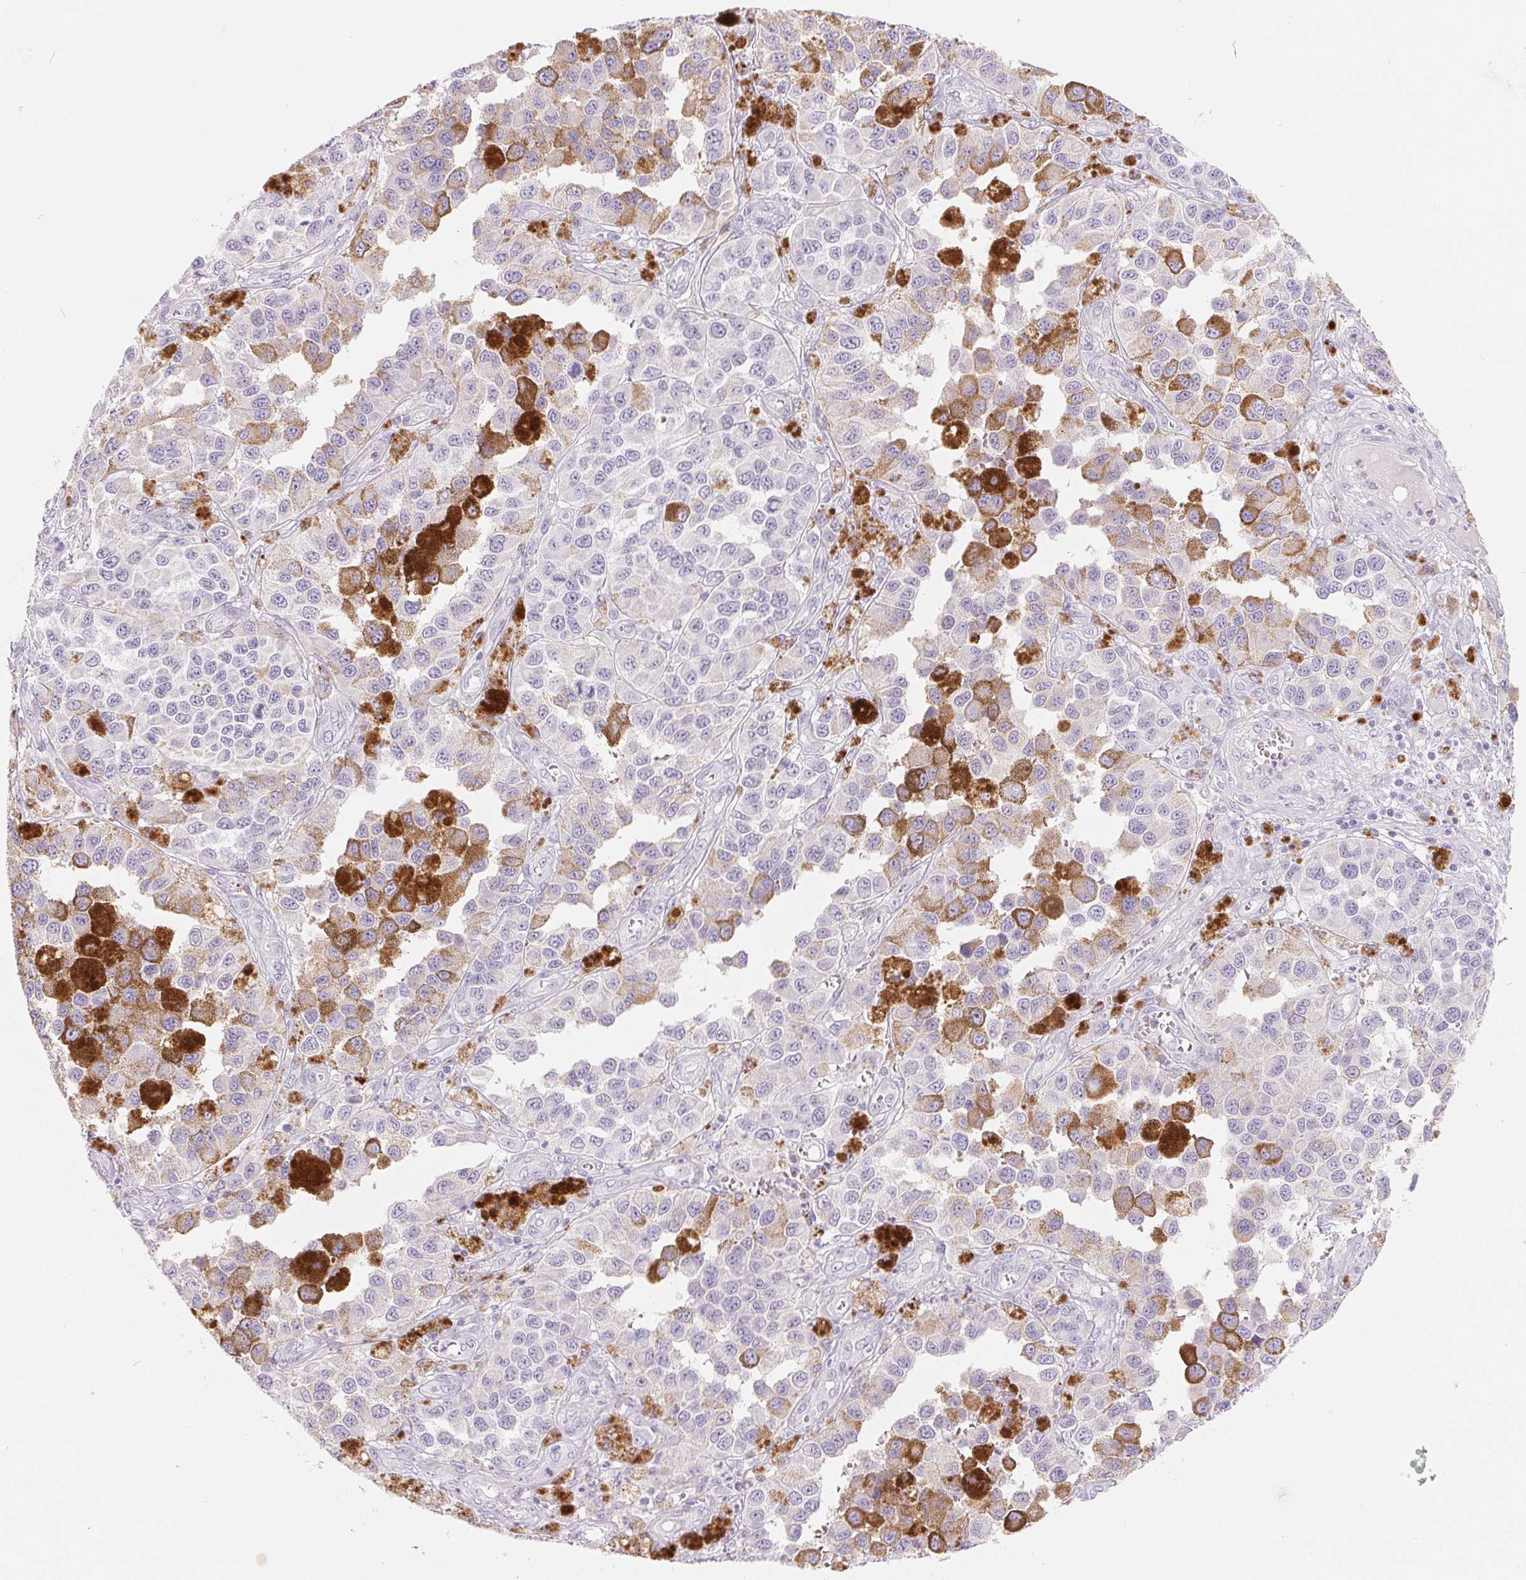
{"staining": {"intensity": "moderate", "quantity": "<25%", "location": "cytoplasmic/membranous"}, "tissue": "melanoma", "cell_type": "Tumor cells", "image_type": "cancer", "snomed": [{"axis": "morphology", "description": "Malignant melanoma, NOS"}, {"axis": "topography", "description": "Skin"}], "caption": "IHC (DAB) staining of malignant melanoma shows moderate cytoplasmic/membranous protein expression in approximately <25% of tumor cells.", "gene": "SPACA5B", "patient": {"sex": "female", "age": 58}}